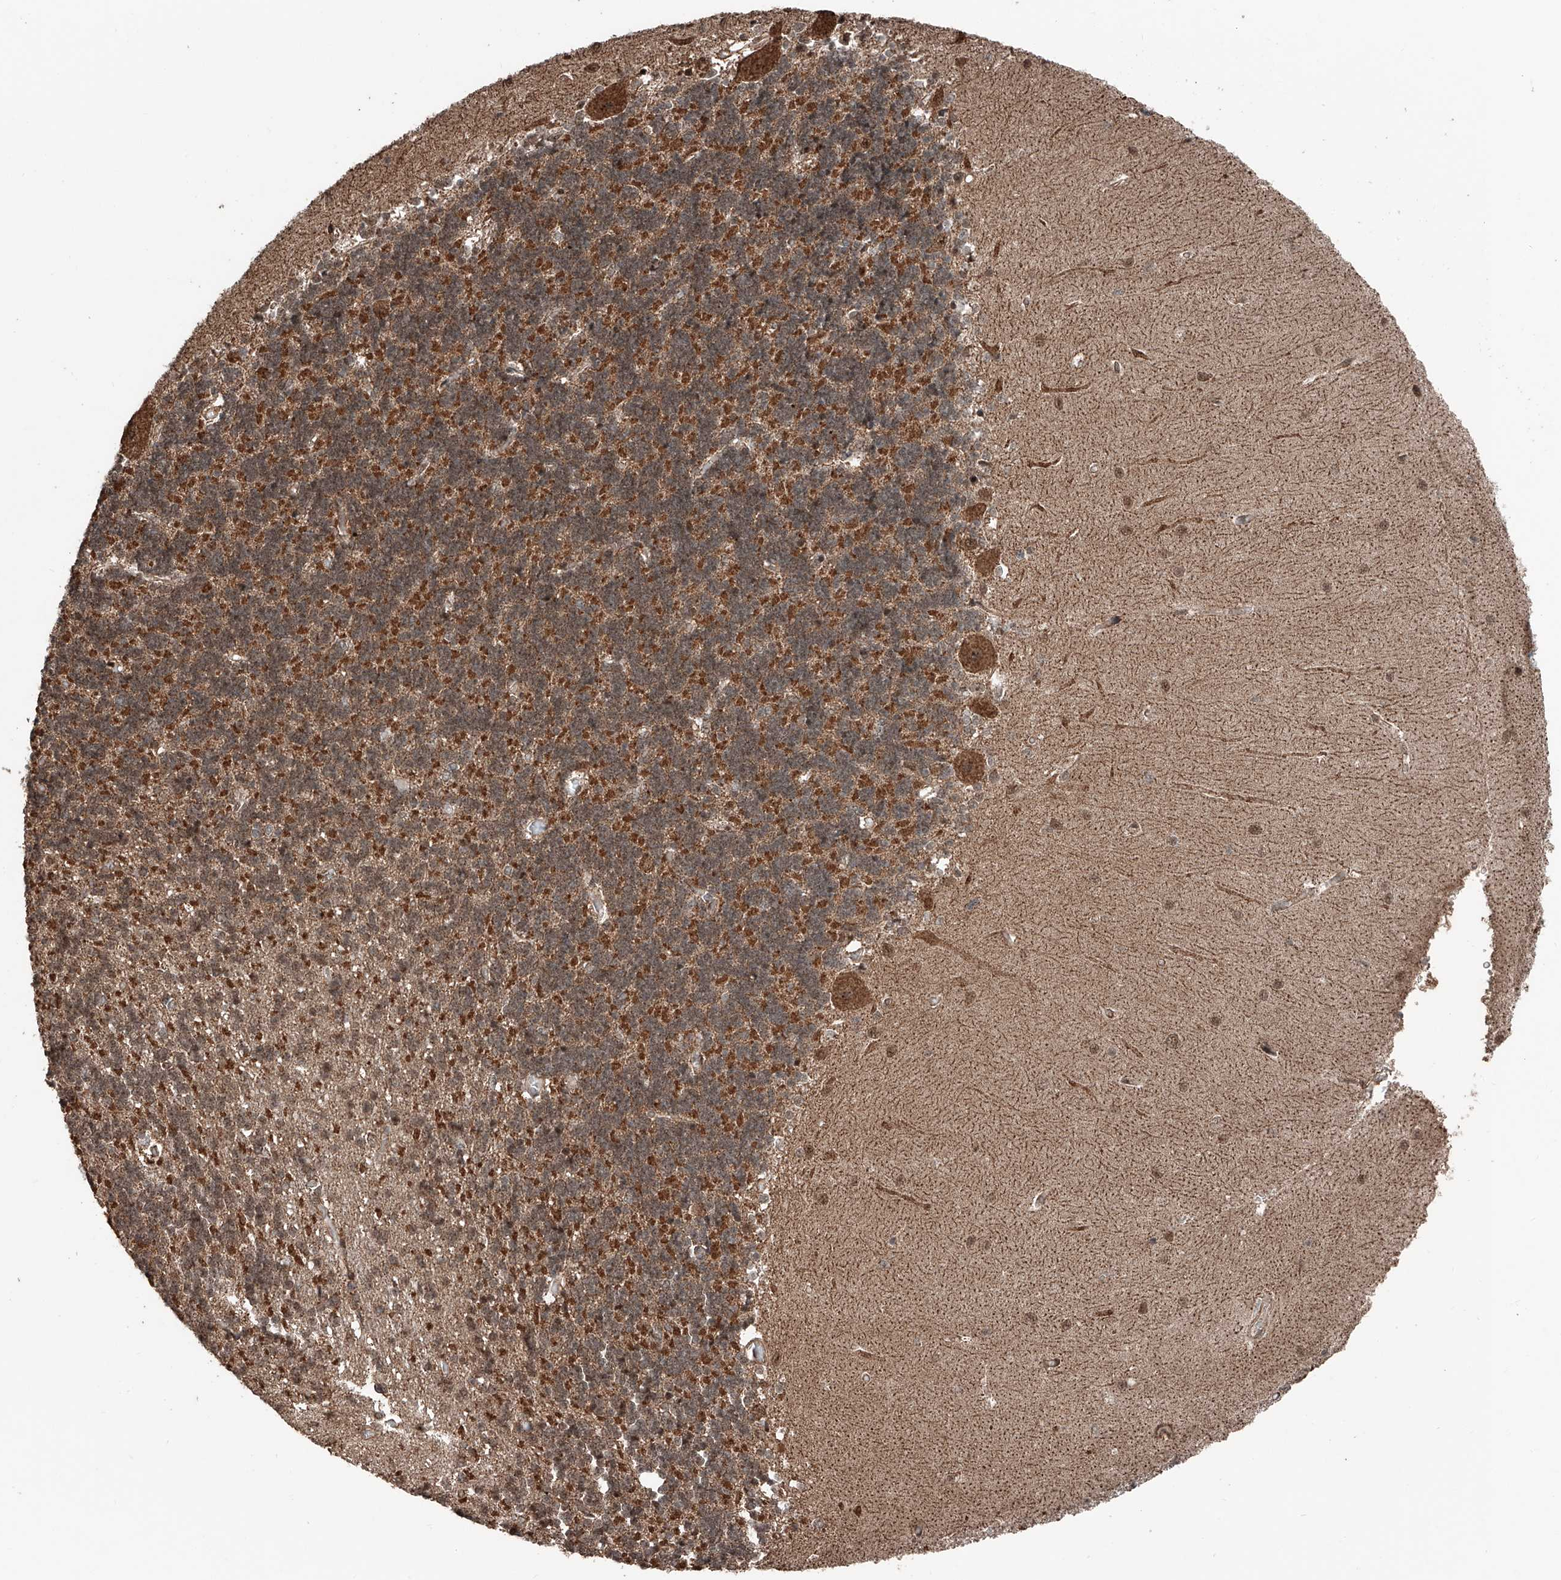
{"staining": {"intensity": "strong", "quantity": "25%-75%", "location": "cytoplasmic/membranous"}, "tissue": "cerebellum", "cell_type": "Cells in granular layer", "image_type": "normal", "snomed": [{"axis": "morphology", "description": "Normal tissue, NOS"}, {"axis": "topography", "description": "Cerebellum"}], "caption": "A brown stain highlights strong cytoplasmic/membranous staining of a protein in cells in granular layer of unremarkable human cerebellum. (brown staining indicates protein expression, while blue staining denotes nuclei).", "gene": "ZNF445", "patient": {"sex": "male", "age": 37}}